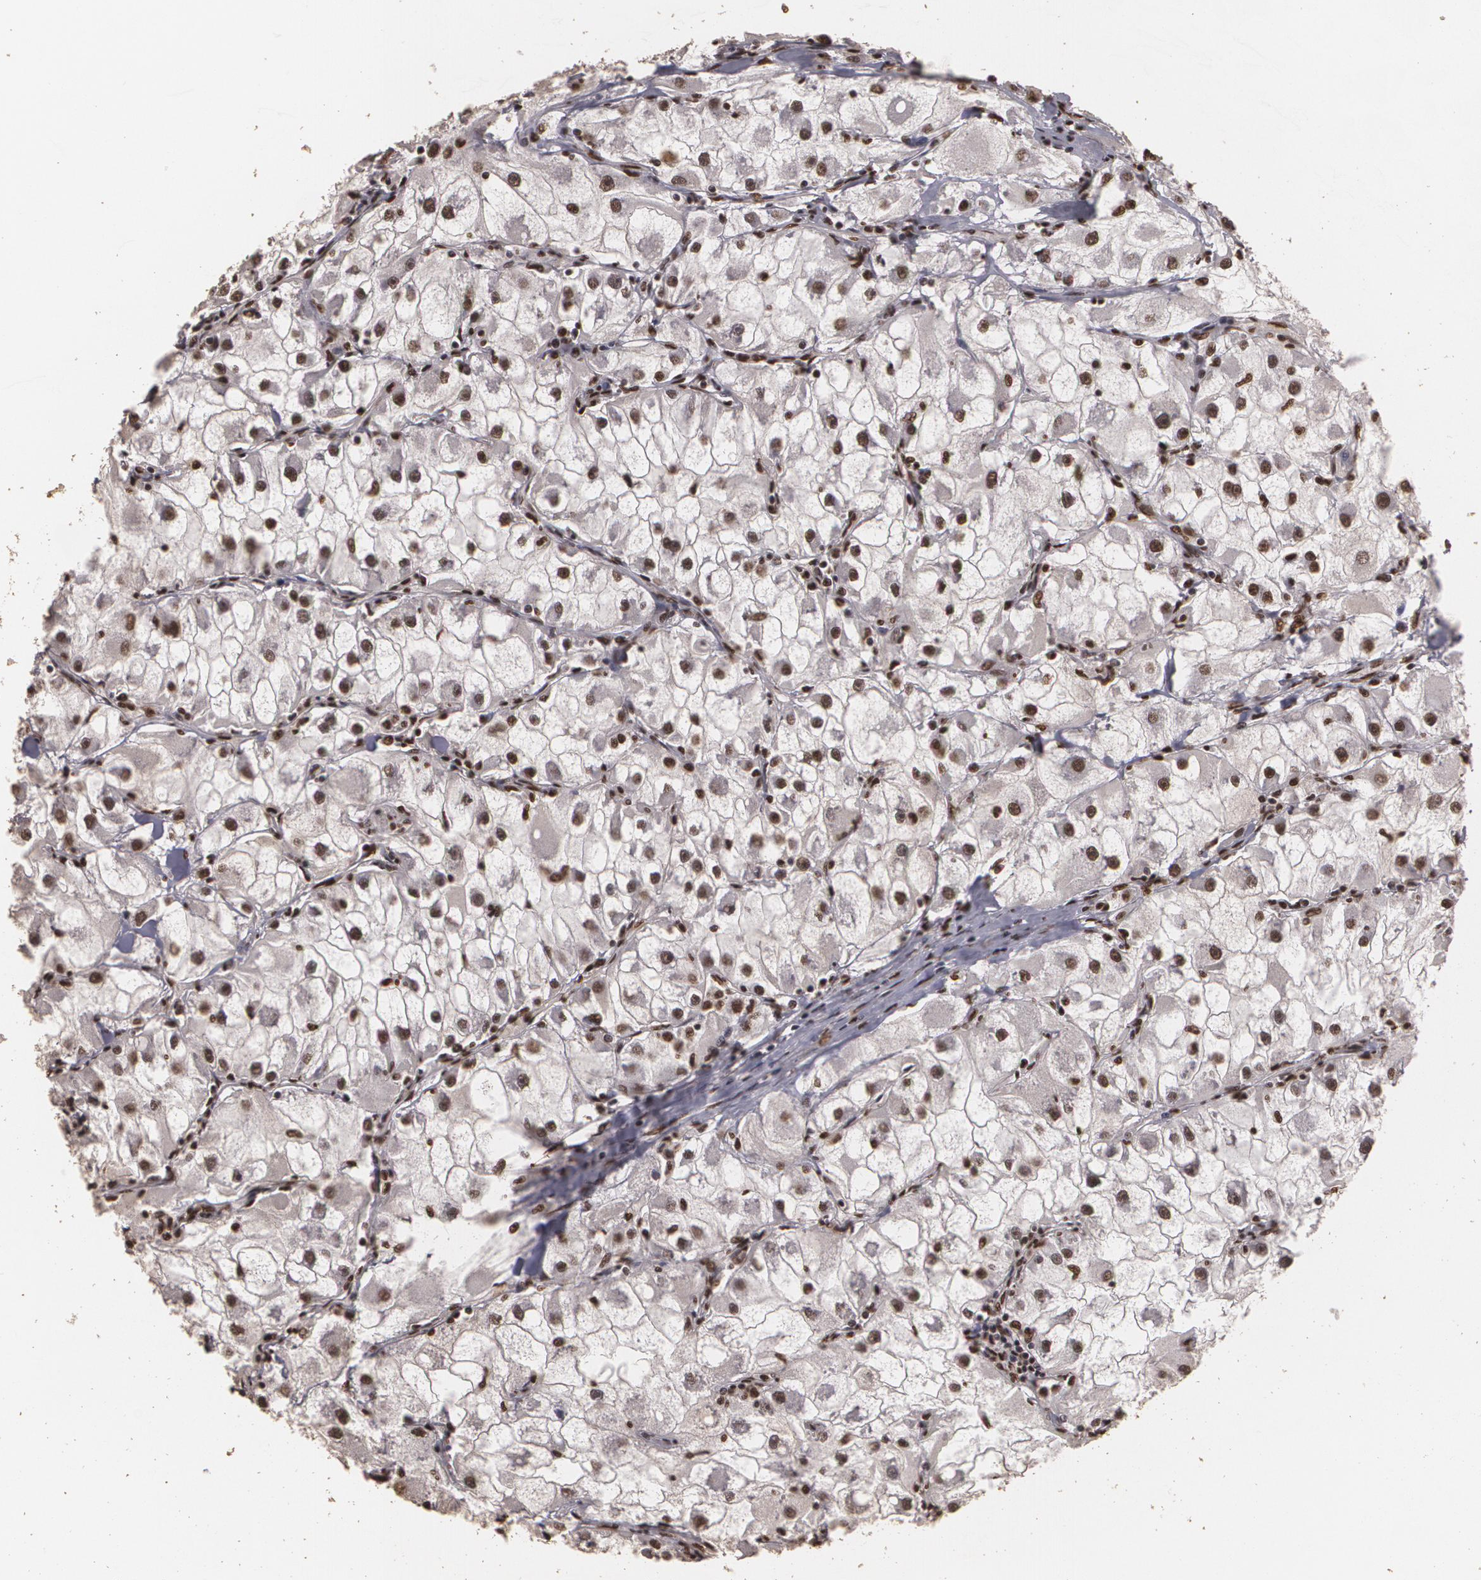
{"staining": {"intensity": "strong", "quantity": "25%-75%", "location": "nuclear"}, "tissue": "renal cancer", "cell_type": "Tumor cells", "image_type": "cancer", "snomed": [{"axis": "morphology", "description": "Adenocarcinoma, NOS"}, {"axis": "topography", "description": "Kidney"}], "caption": "Human renal cancer stained for a protein (brown) demonstrates strong nuclear positive staining in approximately 25%-75% of tumor cells.", "gene": "RCOR1", "patient": {"sex": "female", "age": 73}}